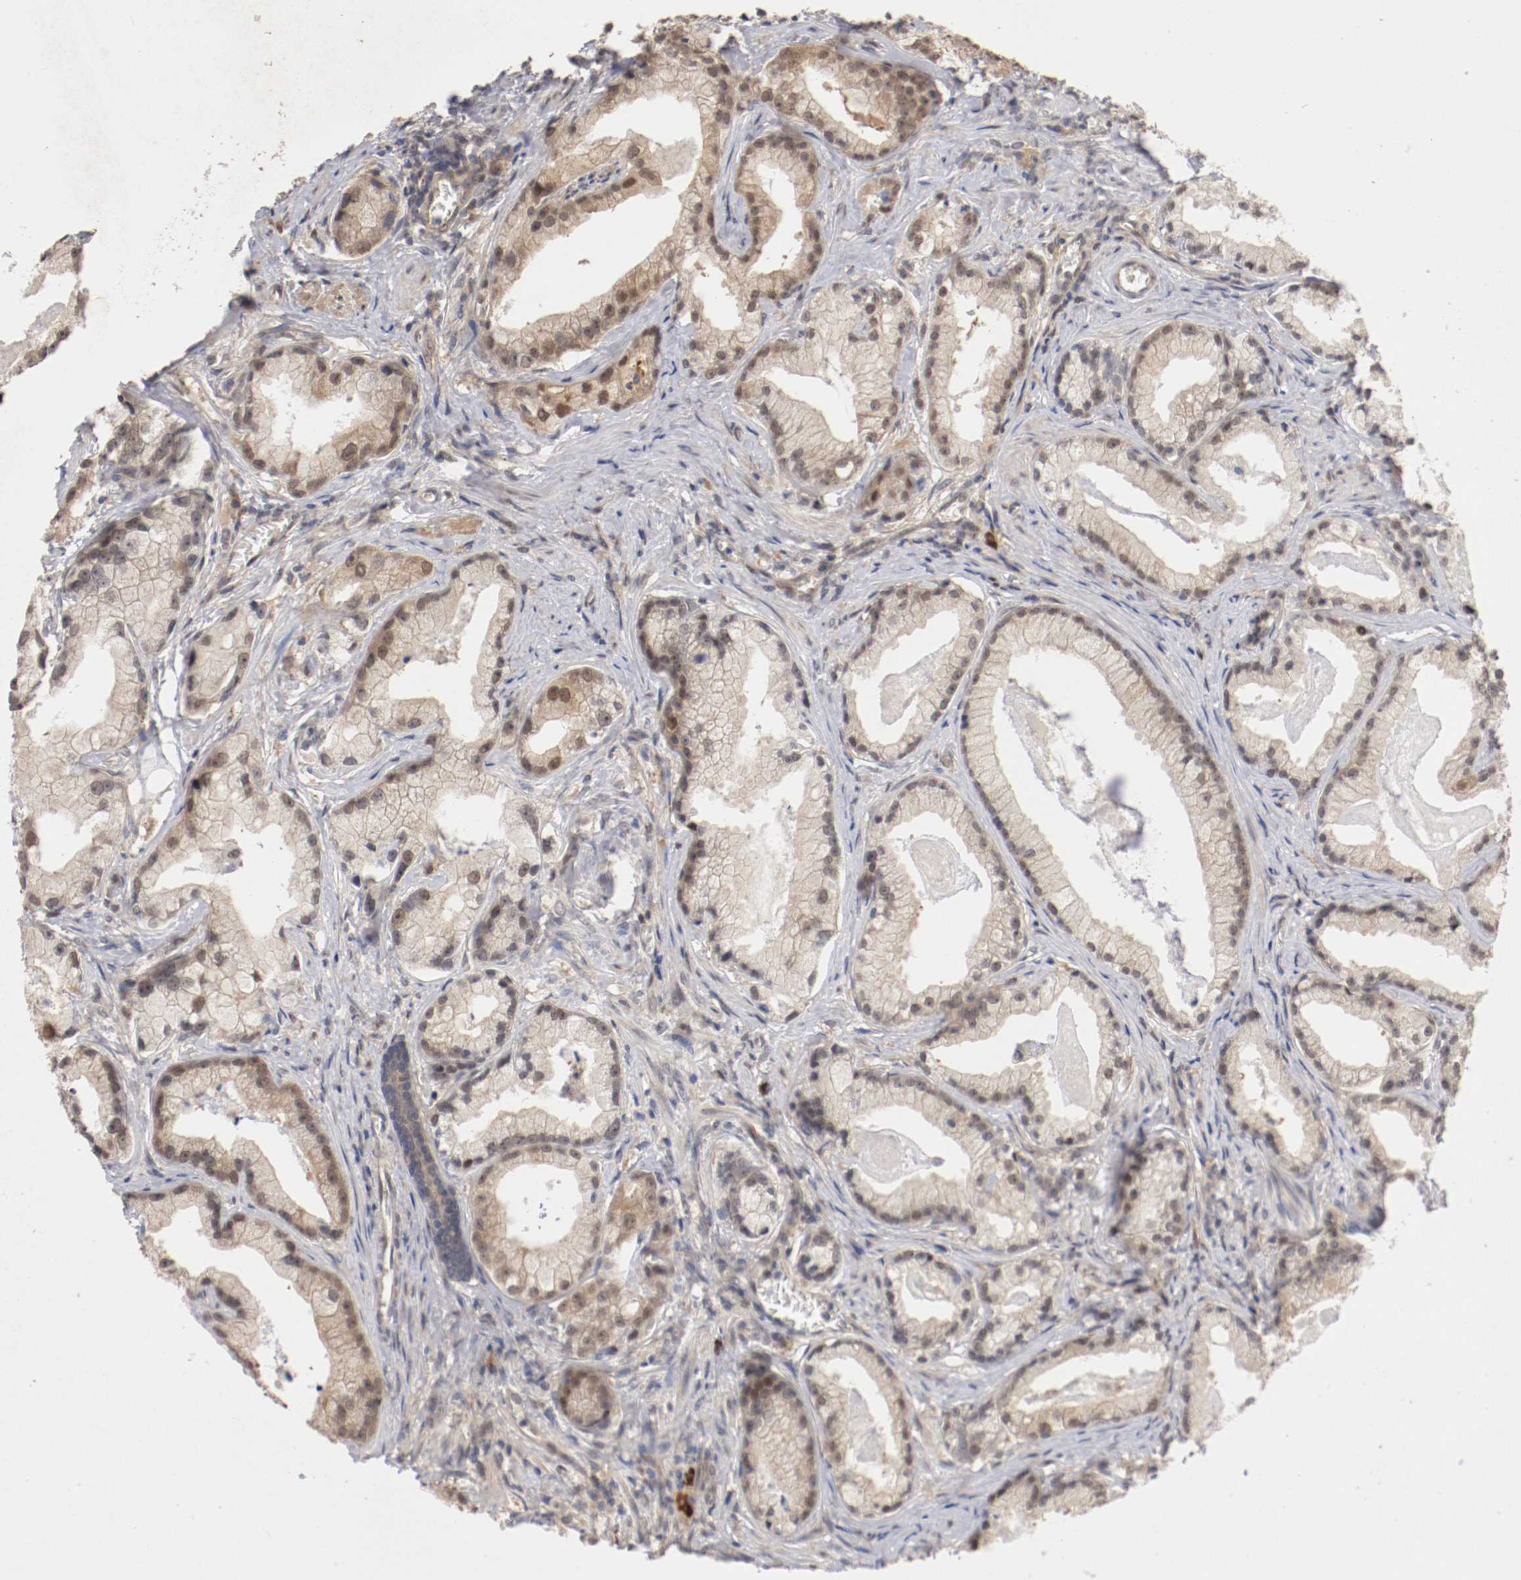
{"staining": {"intensity": "weak", "quantity": ">75%", "location": "cytoplasmic/membranous"}, "tissue": "prostate cancer", "cell_type": "Tumor cells", "image_type": "cancer", "snomed": [{"axis": "morphology", "description": "Adenocarcinoma, Low grade"}, {"axis": "topography", "description": "Prostate"}], "caption": "An IHC photomicrograph of neoplastic tissue is shown. Protein staining in brown highlights weak cytoplasmic/membranous positivity in prostate cancer (low-grade adenocarcinoma) within tumor cells. The staining was performed using DAB to visualize the protein expression in brown, while the nuclei were stained in blue with hematoxylin (Magnification: 20x).", "gene": "DNMT3B", "patient": {"sex": "male", "age": 59}}